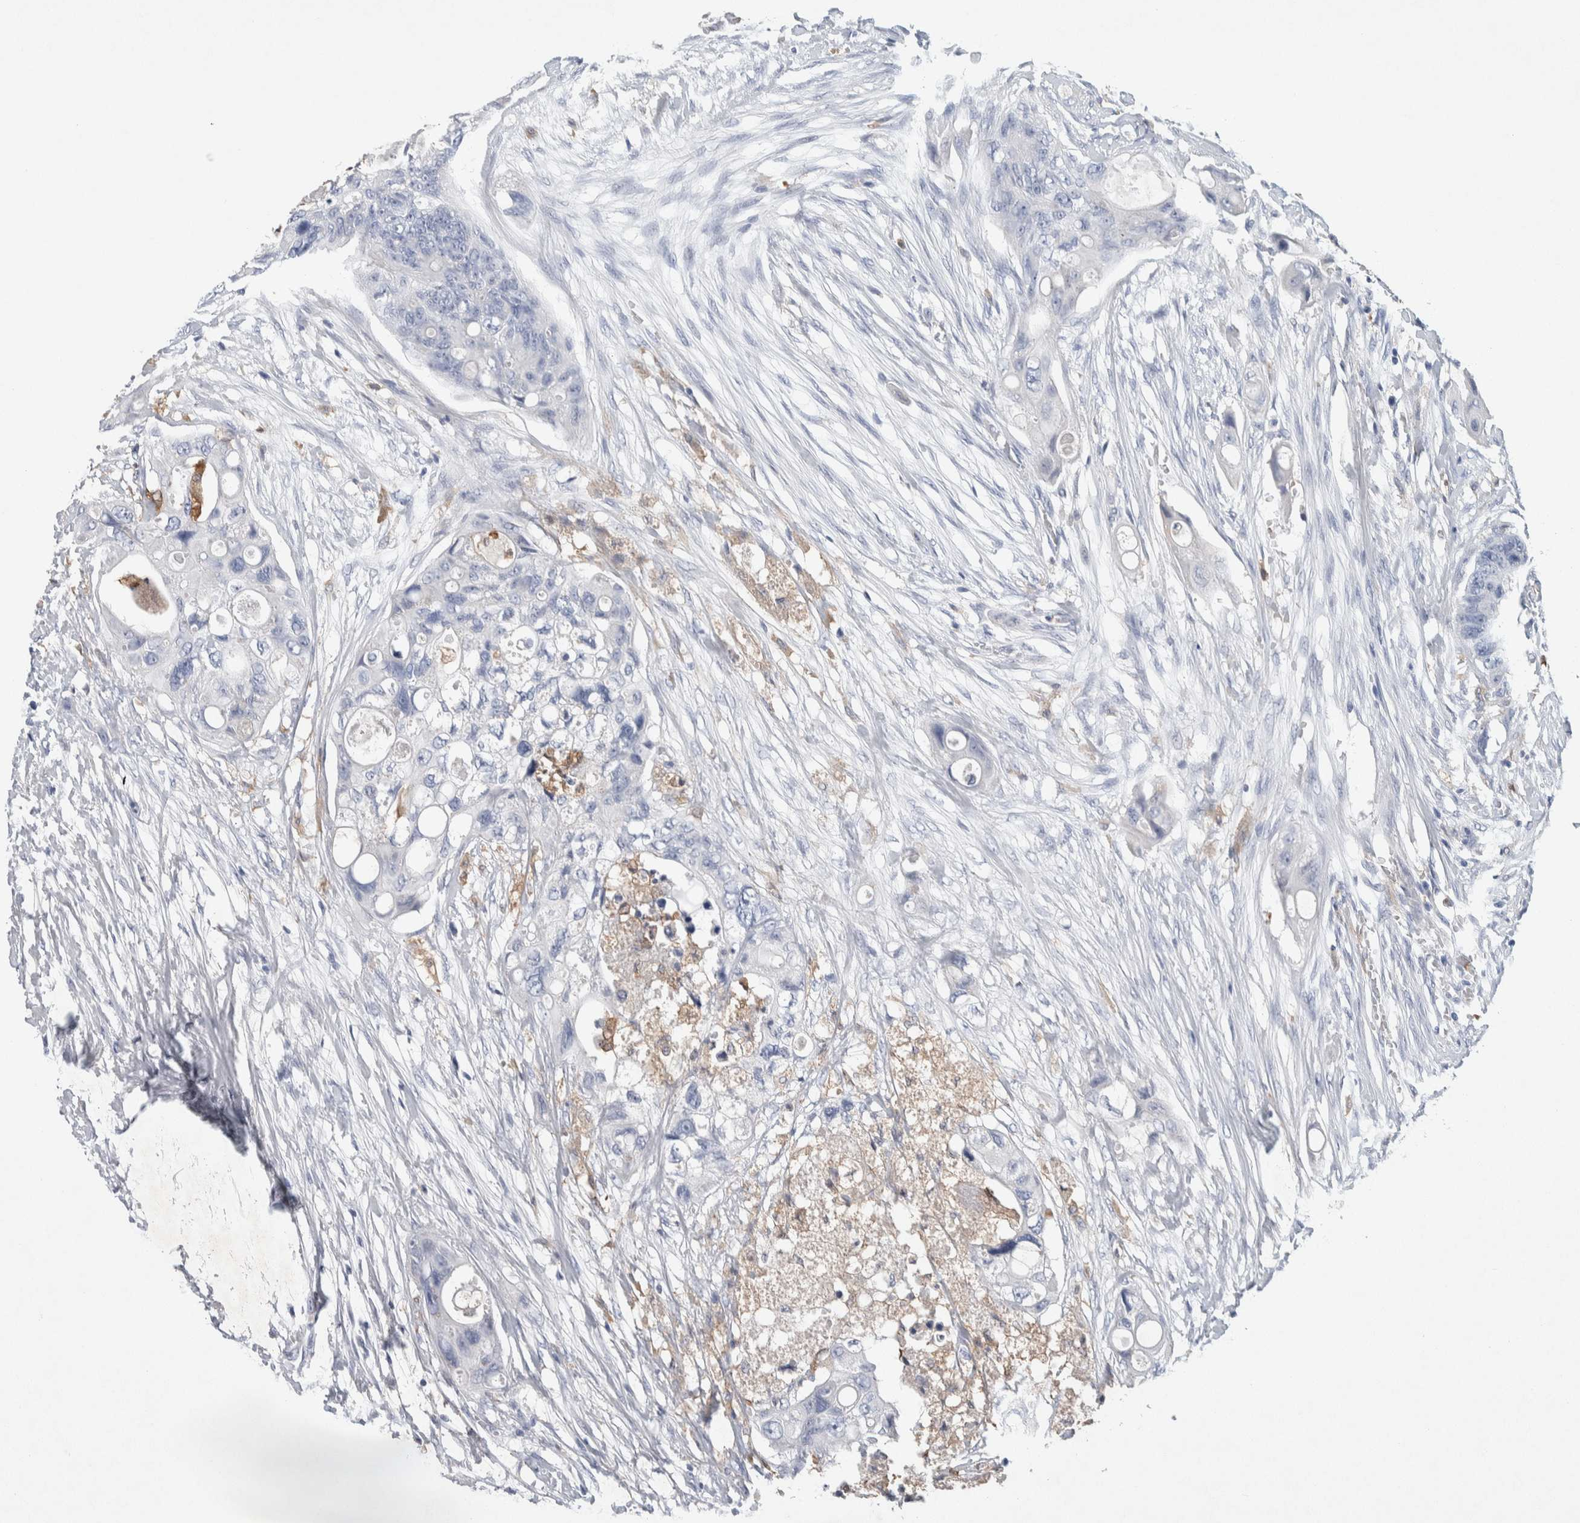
{"staining": {"intensity": "negative", "quantity": "none", "location": "none"}, "tissue": "colorectal cancer", "cell_type": "Tumor cells", "image_type": "cancer", "snomed": [{"axis": "morphology", "description": "Adenocarcinoma, NOS"}, {"axis": "topography", "description": "Colon"}], "caption": "This is a photomicrograph of immunohistochemistry staining of colorectal adenocarcinoma, which shows no expression in tumor cells. (DAB immunohistochemistry with hematoxylin counter stain).", "gene": "NCF2", "patient": {"sex": "female", "age": 57}}